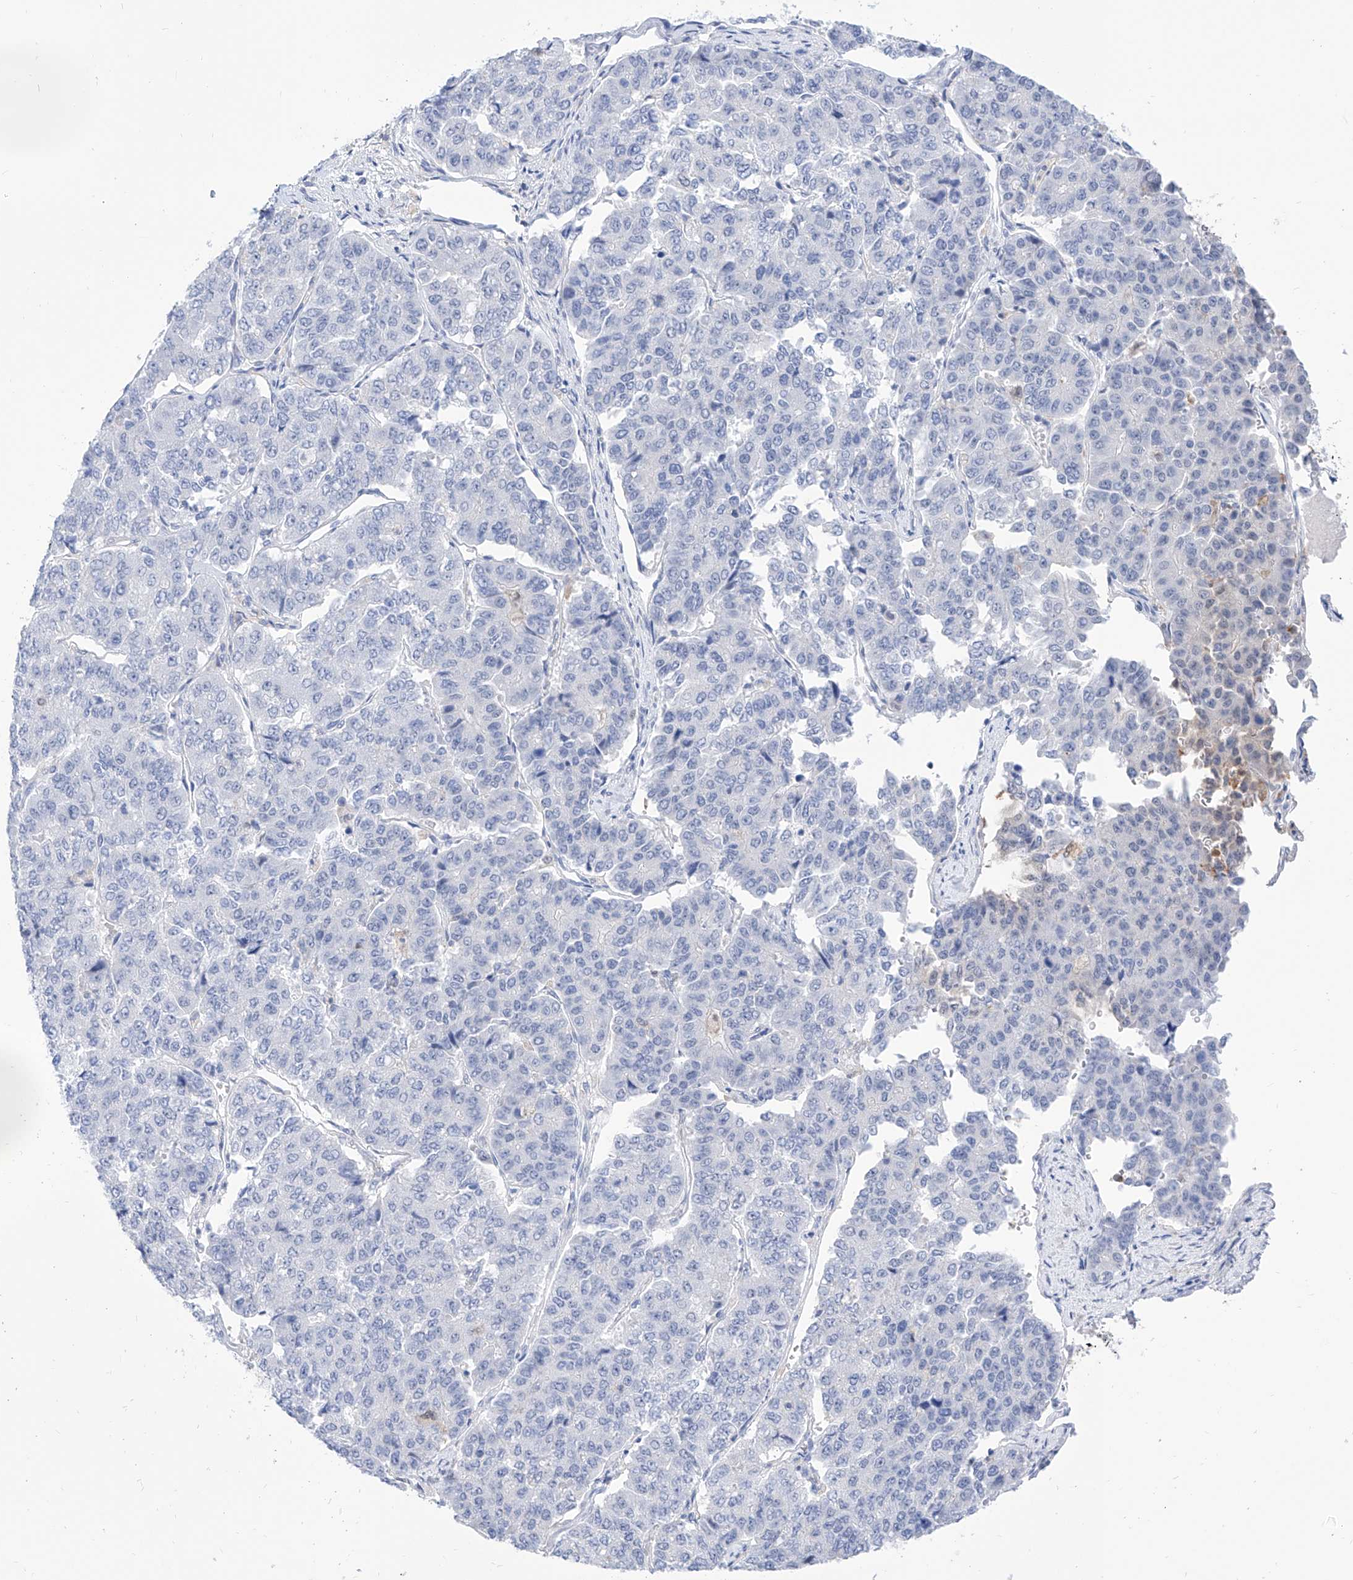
{"staining": {"intensity": "negative", "quantity": "none", "location": "none"}, "tissue": "pancreatic cancer", "cell_type": "Tumor cells", "image_type": "cancer", "snomed": [{"axis": "morphology", "description": "Adenocarcinoma, NOS"}, {"axis": "topography", "description": "Pancreas"}], "caption": "Immunohistochemistry (IHC) of human pancreatic adenocarcinoma reveals no staining in tumor cells.", "gene": "PDXK", "patient": {"sex": "male", "age": 50}}